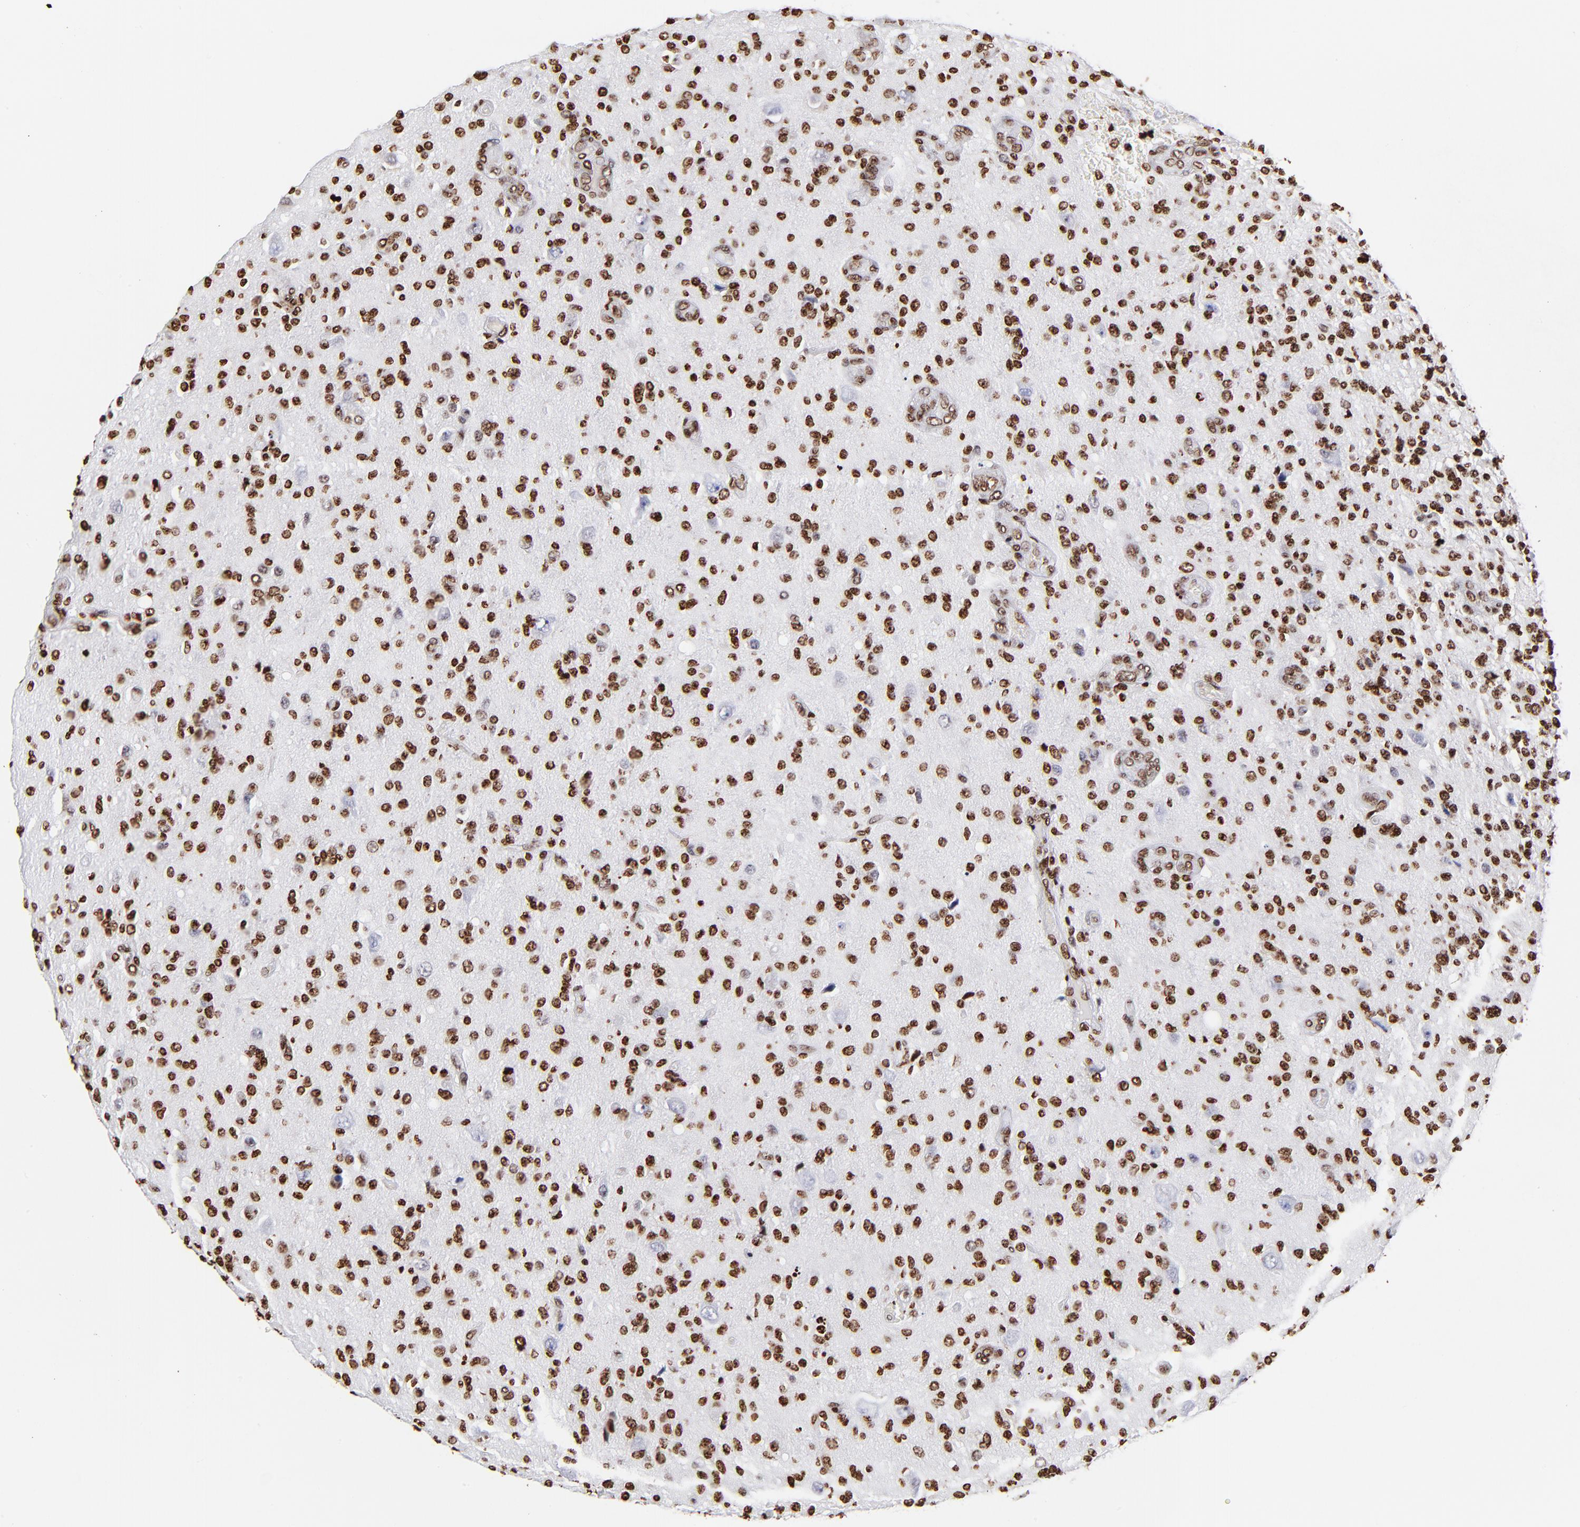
{"staining": {"intensity": "strong", "quantity": ">75%", "location": "nuclear"}, "tissue": "glioma", "cell_type": "Tumor cells", "image_type": "cancer", "snomed": [{"axis": "morphology", "description": "Glioma, malignant, High grade"}, {"axis": "topography", "description": "Brain"}], "caption": "A brown stain shows strong nuclear expression of a protein in human malignant glioma (high-grade) tumor cells.", "gene": "FBH1", "patient": {"sex": "male", "age": 36}}